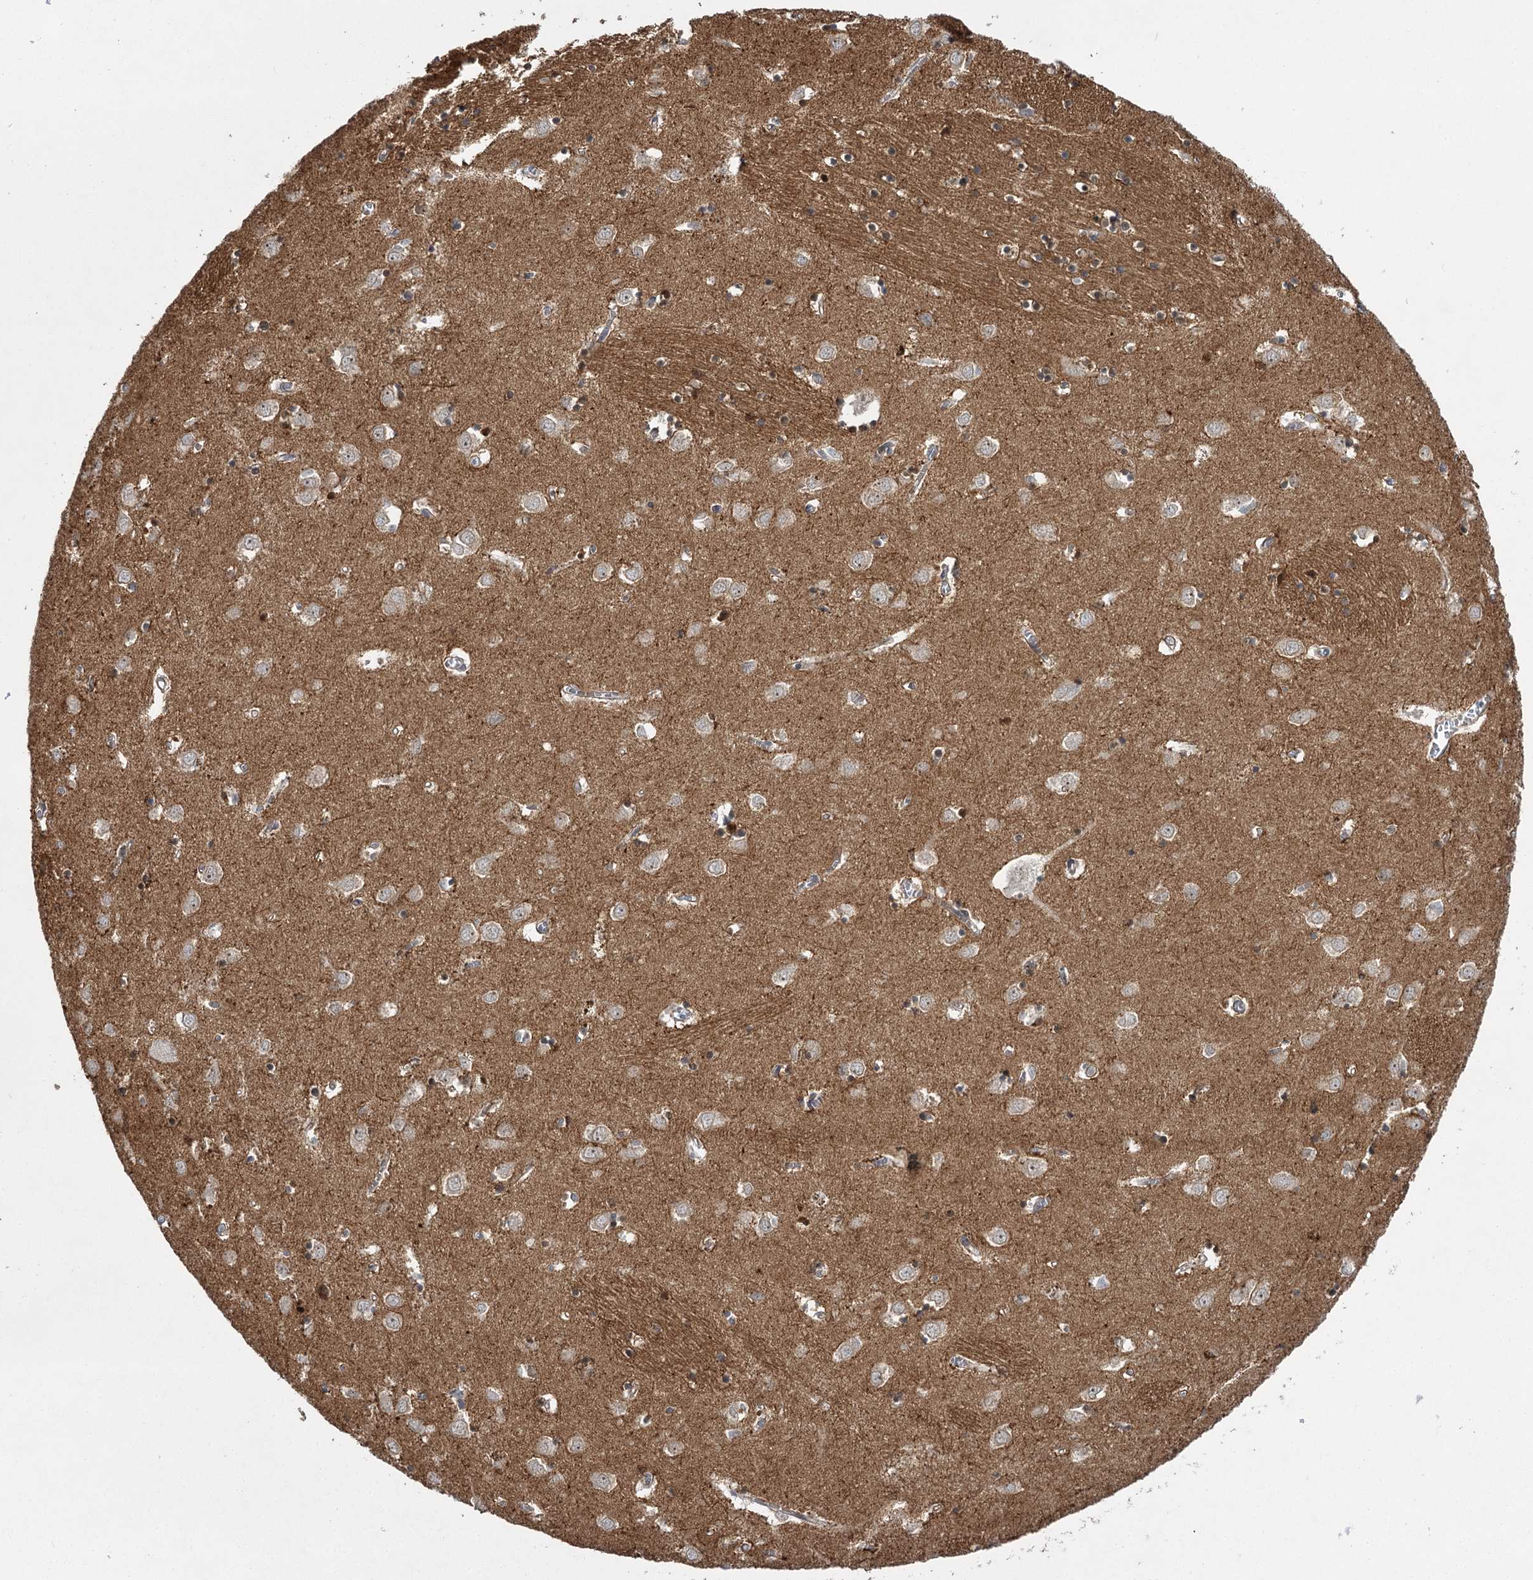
{"staining": {"intensity": "weak", "quantity": "<25%", "location": "cytoplasmic/membranous"}, "tissue": "caudate", "cell_type": "Glial cells", "image_type": "normal", "snomed": [{"axis": "morphology", "description": "Normal tissue, NOS"}, {"axis": "topography", "description": "Lateral ventricle wall"}], "caption": "Immunohistochemical staining of benign caudate reveals no significant positivity in glial cells. Brightfield microscopy of immunohistochemistry stained with DAB (3,3'-diaminobenzidine) (brown) and hematoxylin (blue), captured at high magnification.", "gene": "KCNN2", "patient": {"sex": "male", "age": 70}}